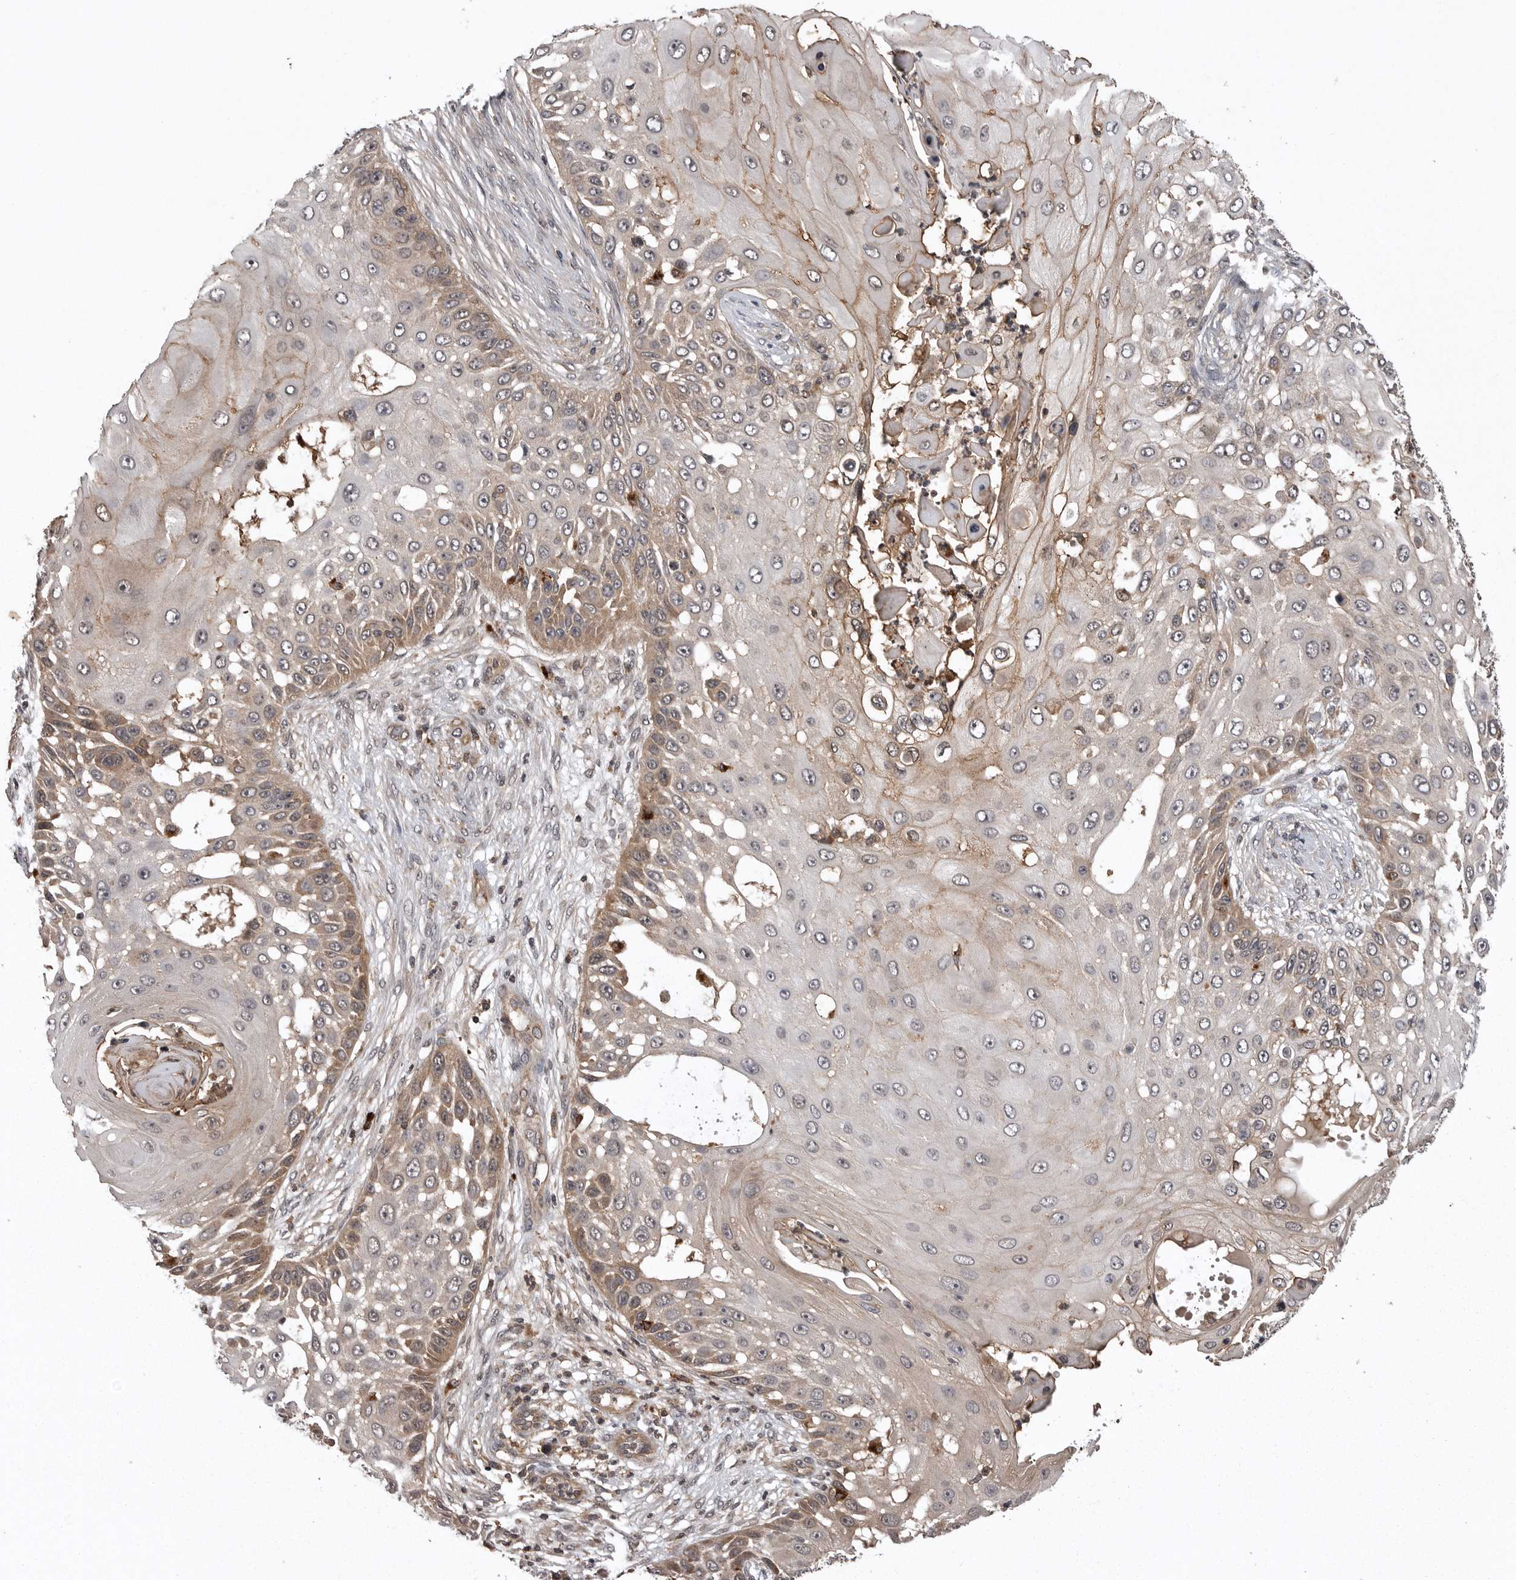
{"staining": {"intensity": "moderate", "quantity": ">75%", "location": "cytoplasmic/membranous"}, "tissue": "skin cancer", "cell_type": "Tumor cells", "image_type": "cancer", "snomed": [{"axis": "morphology", "description": "Squamous cell carcinoma, NOS"}, {"axis": "topography", "description": "Skin"}], "caption": "Brown immunohistochemical staining in skin cancer (squamous cell carcinoma) reveals moderate cytoplasmic/membranous staining in about >75% of tumor cells.", "gene": "AOAH", "patient": {"sex": "female", "age": 44}}